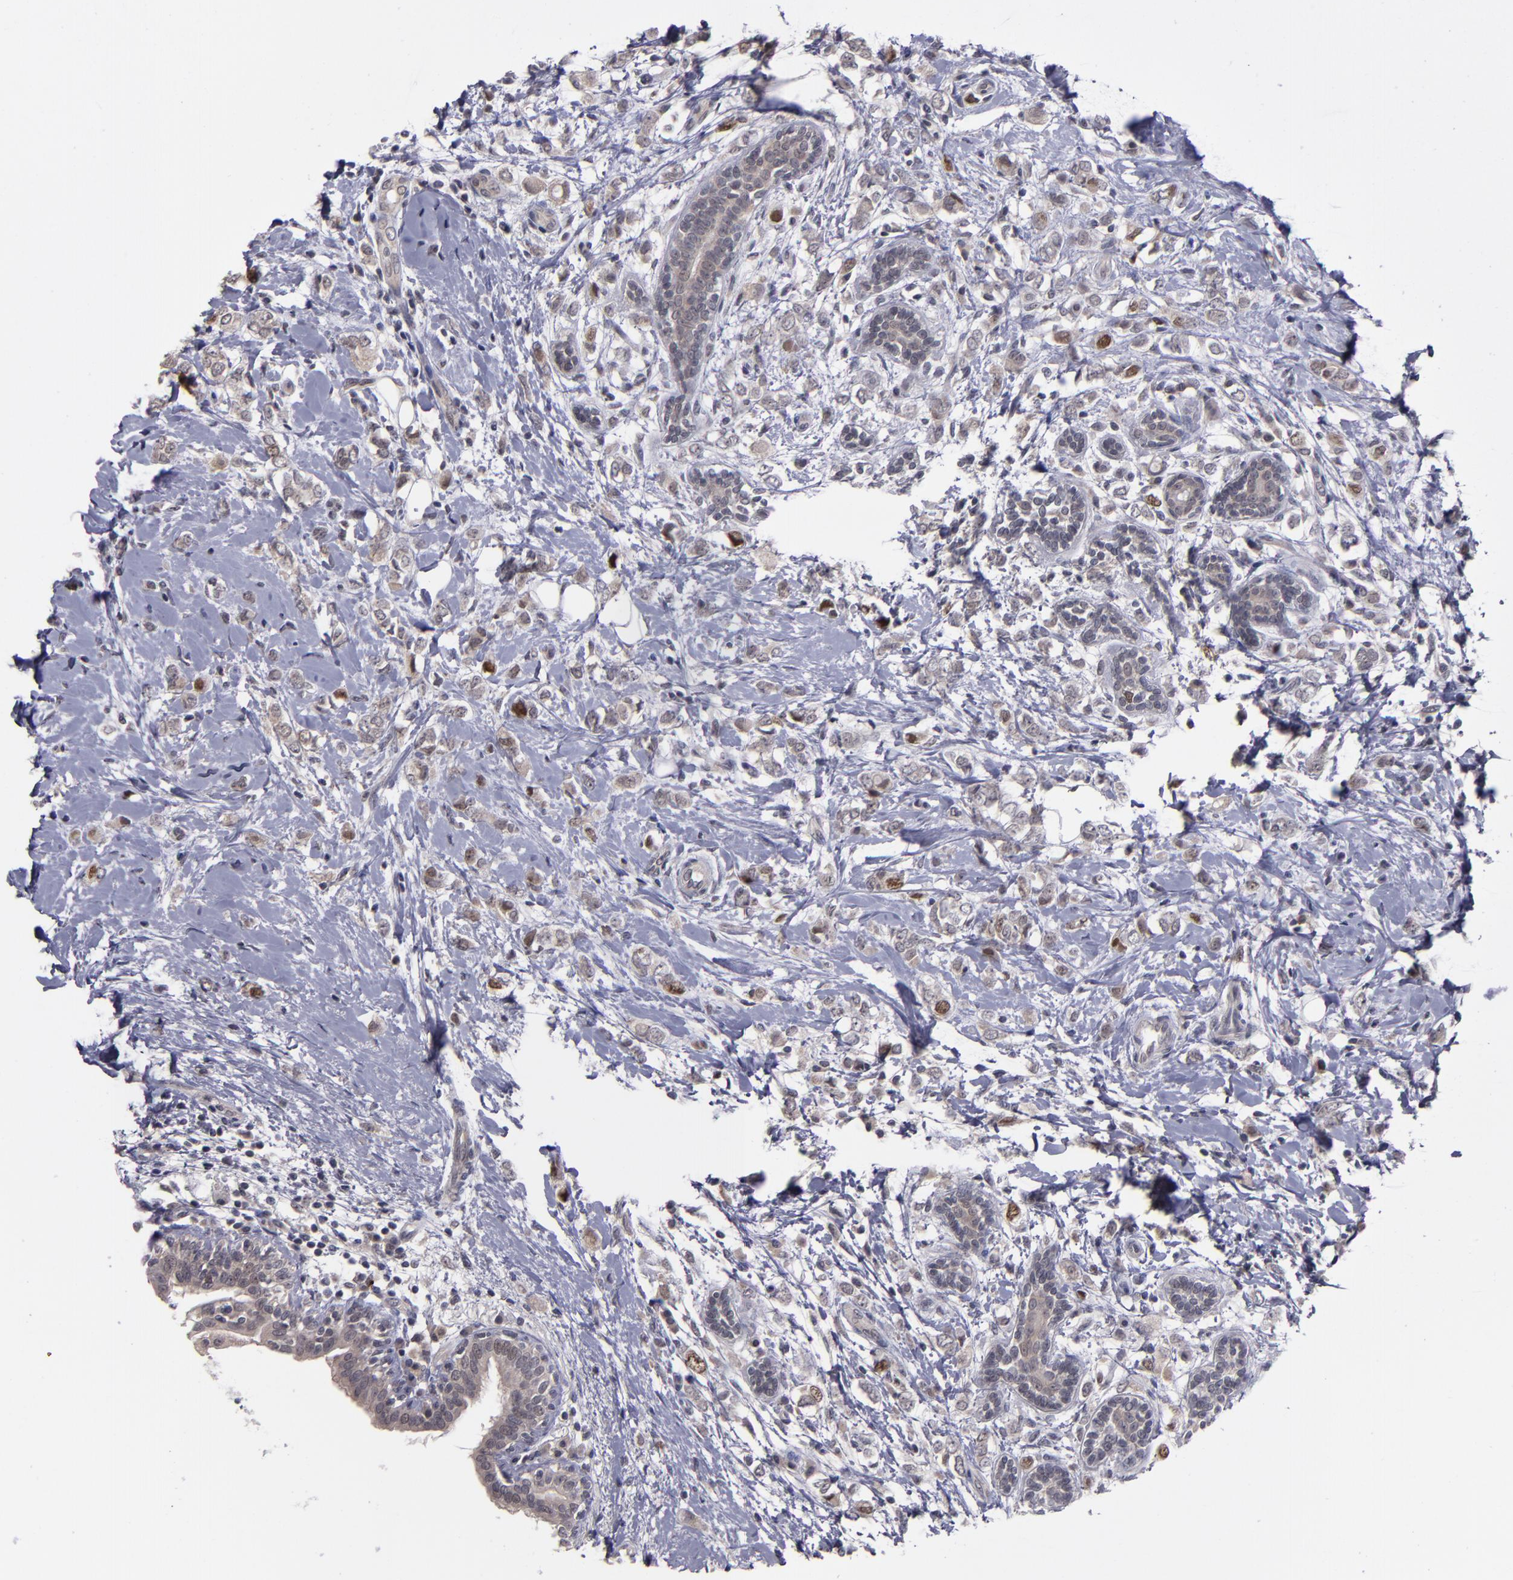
{"staining": {"intensity": "moderate", "quantity": "25%-75%", "location": "nuclear"}, "tissue": "breast cancer", "cell_type": "Tumor cells", "image_type": "cancer", "snomed": [{"axis": "morphology", "description": "Normal tissue, NOS"}, {"axis": "morphology", "description": "Lobular carcinoma"}, {"axis": "topography", "description": "Breast"}], "caption": "Tumor cells exhibit medium levels of moderate nuclear expression in approximately 25%-75% of cells in human breast lobular carcinoma.", "gene": "CDC7", "patient": {"sex": "female", "age": 47}}